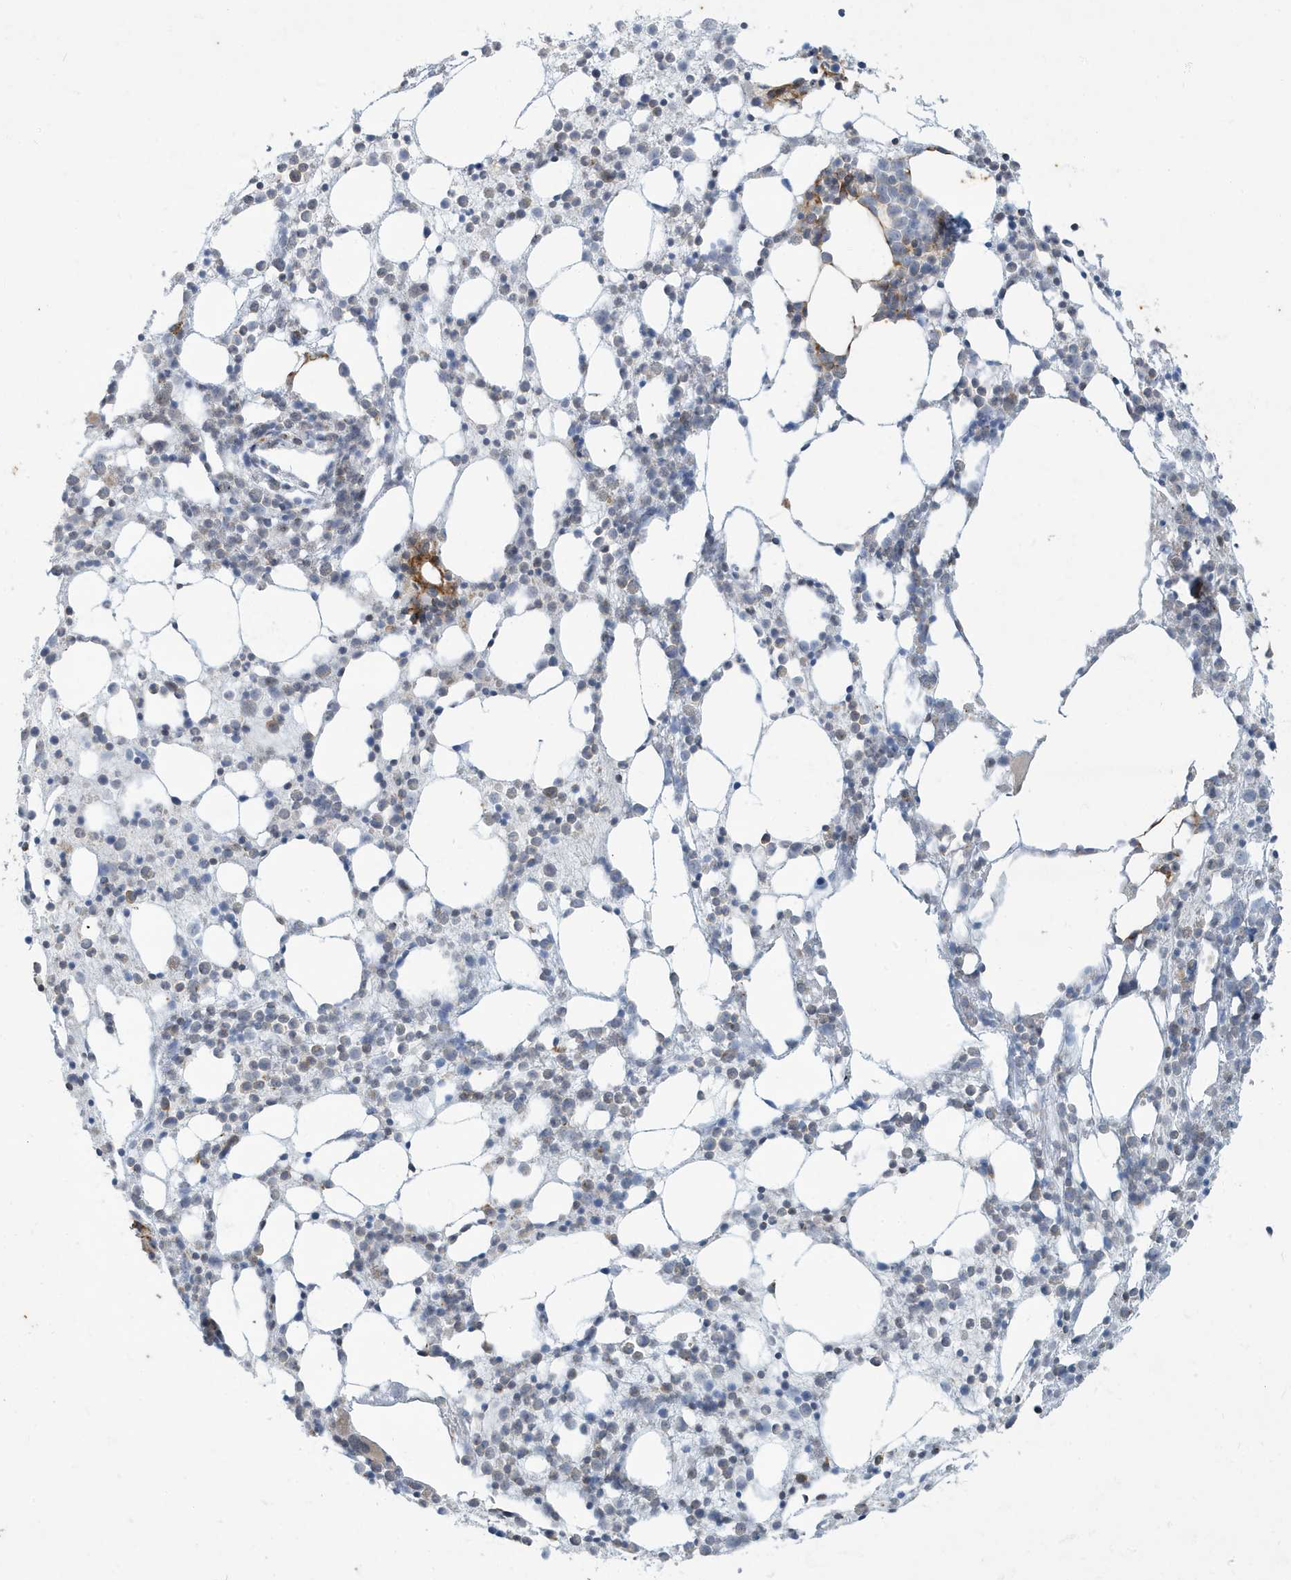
{"staining": {"intensity": "negative", "quantity": "none", "location": "none"}, "tissue": "bone marrow", "cell_type": "Hematopoietic cells", "image_type": "normal", "snomed": [{"axis": "morphology", "description": "Normal tissue, NOS"}, {"axis": "topography", "description": "Bone marrow"}], "caption": "High power microscopy histopathology image of an immunohistochemistry photomicrograph of benign bone marrow, revealing no significant positivity in hematopoietic cells.", "gene": "ATP23", "patient": {"sex": "female", "age": 57}}